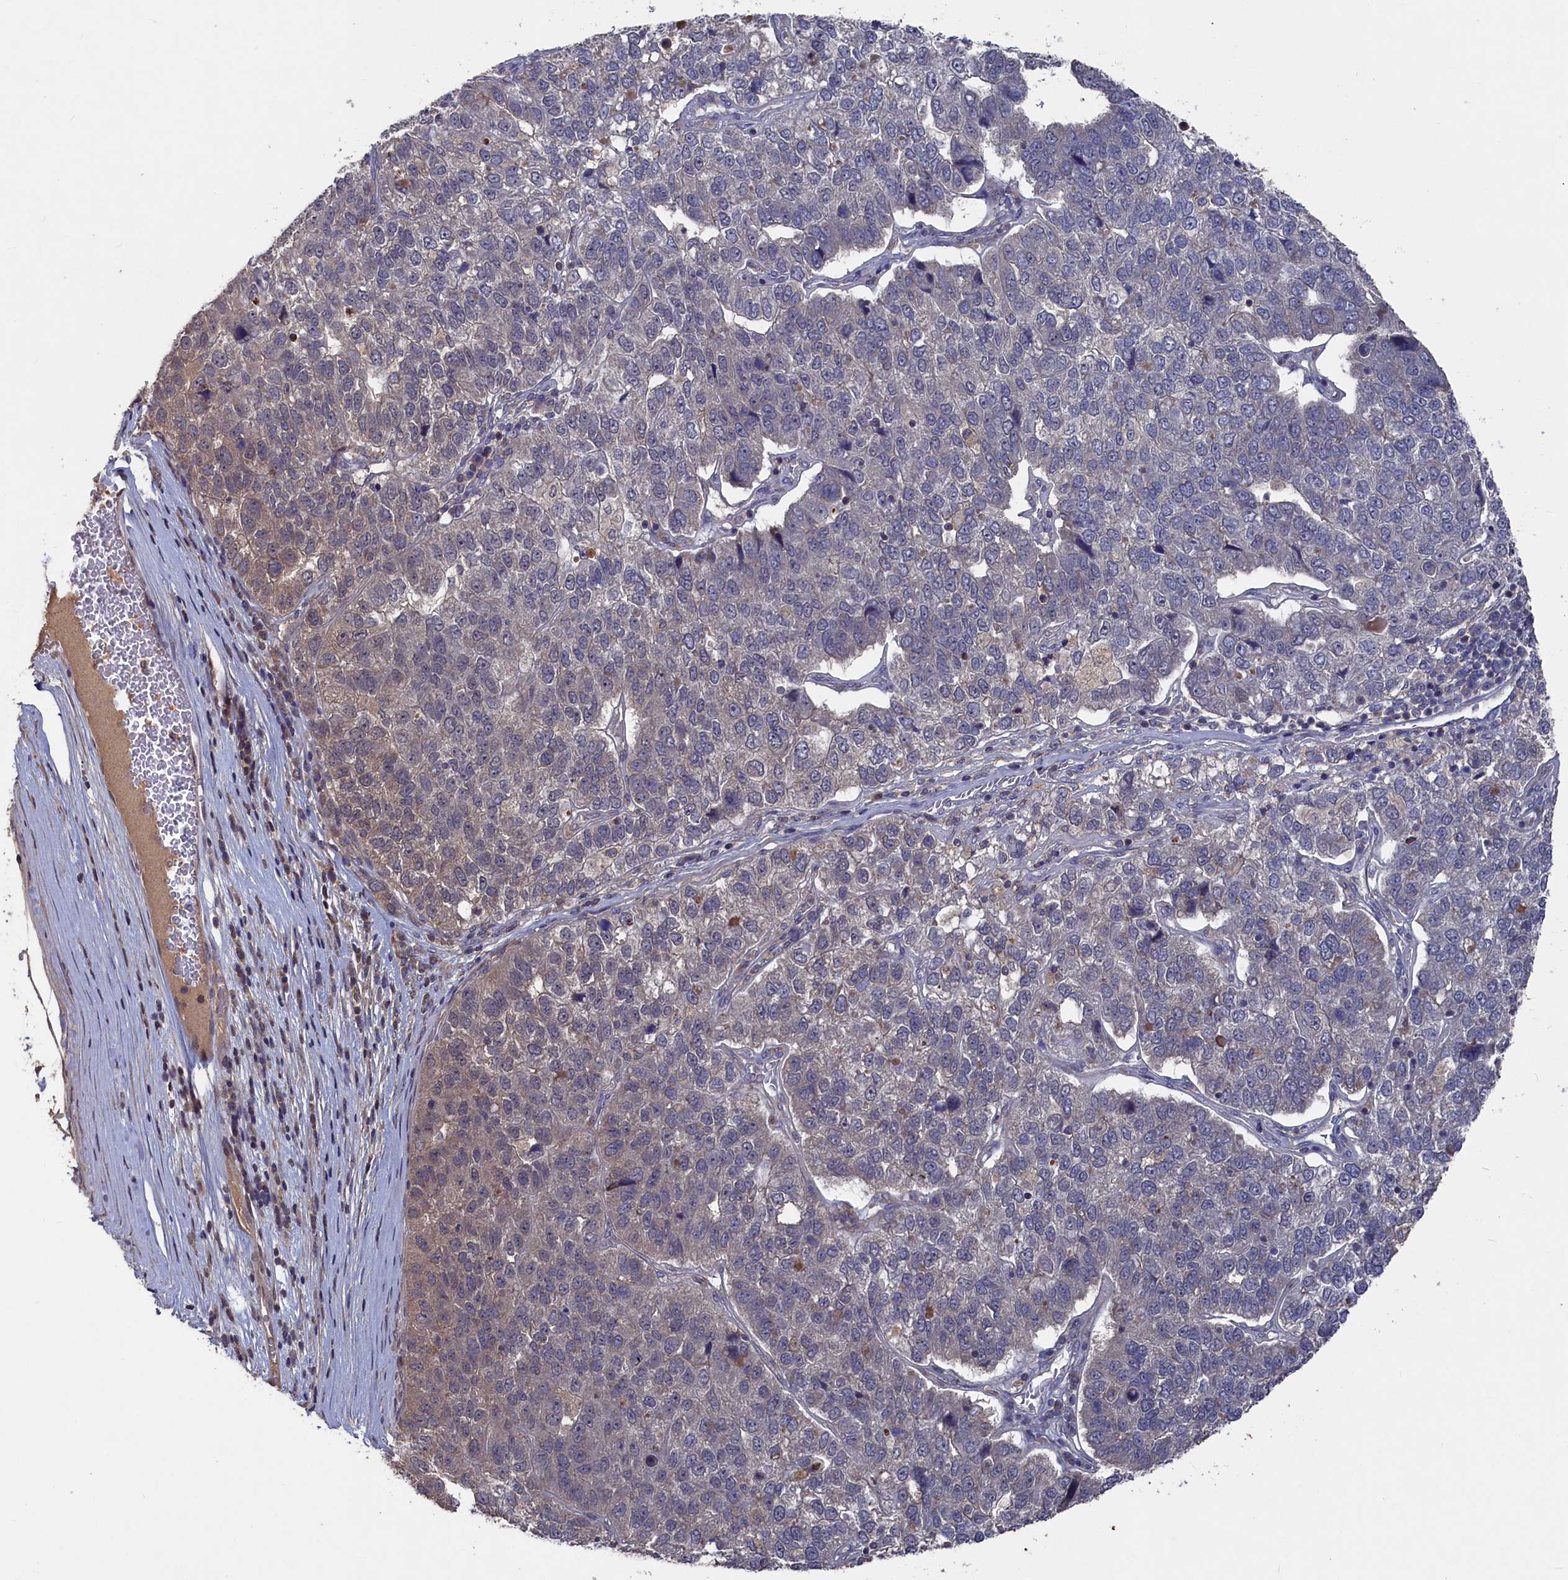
{"staining": {"intensity": "weak", "quantity": "<25%", "location": "cytoplasmic/membranous"}, "tissue": "pancreatic cancer", "cell_type": "Tumor cells", "image_type": "cancer", "snomed": [{"axis": "morphology", "description": "Adenocarcinoma, NOS"}, {"axis": "topography", "description": "Pancreas"}], "caption": "IHC photomicrograph of neoplastic tissue: human pancreatic adenocarcinoma stained with DAB (3,3'-diaminobenzidine) shows no significant protein positivity in tumor cells. (DAB immunohistochemistry, high magnification).", "gene": "TMC5", "patient": {"sex": "female", "age": 61}}